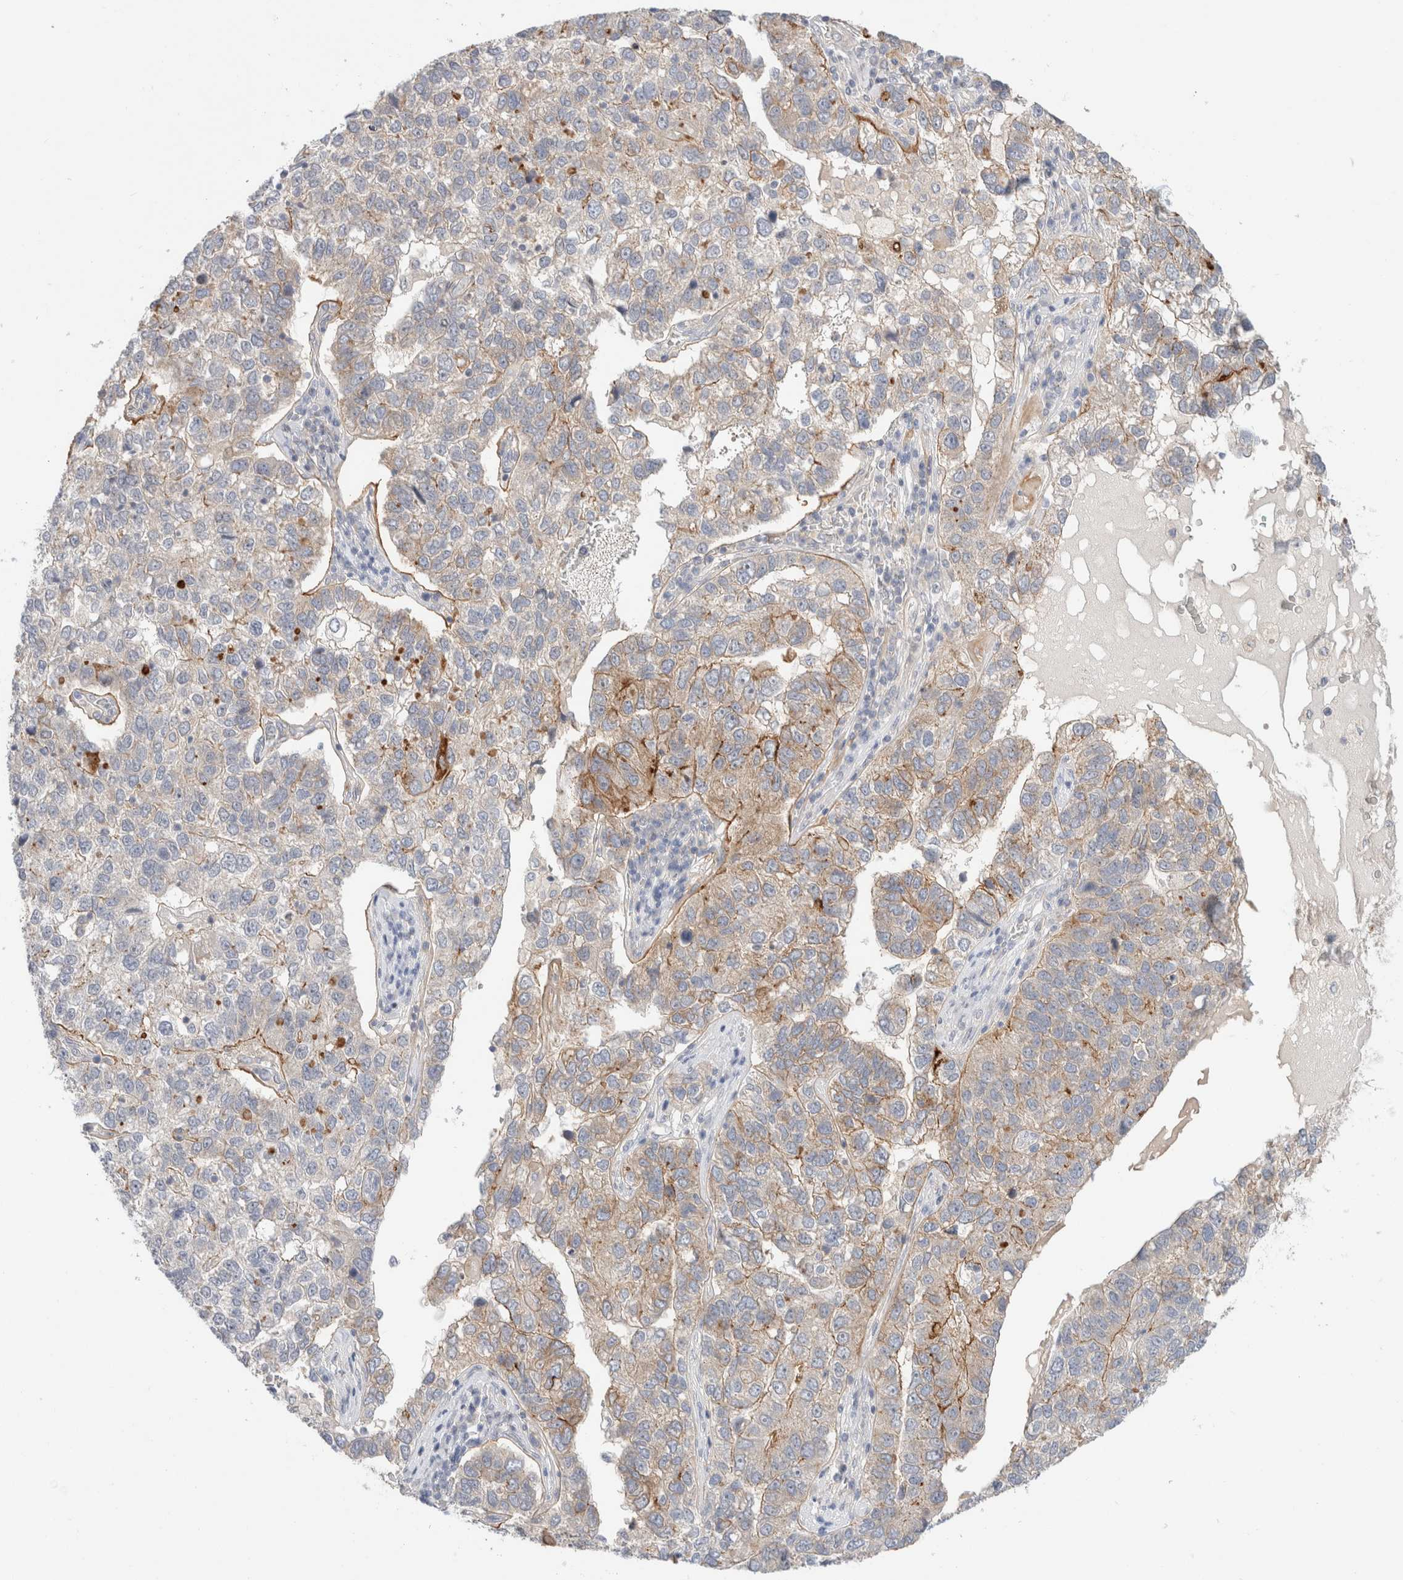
{"staining": {"intensity": "weak", "quantity": "25%-75%", "location": "cytoplasmic/membranous"}, "tissue": "pancreatic cancer", "cell_type": "Tumor cells", "image_type": "cancer", "snomed": [{"axis": "morphology", "description": "Adenocarcinoma, NOS"}, {"axis": "topography", "description": "Pancreas"}], "caption": "The micrograph demonstrates immunohistochemical staining of pancreatic cancer. There is weak cytoplasmic/membranous positivity is identified in approximately 25%-75% of tumor cells.", "gene": "SDR16C5", "patient": {"sex": "female", "age": 61}}